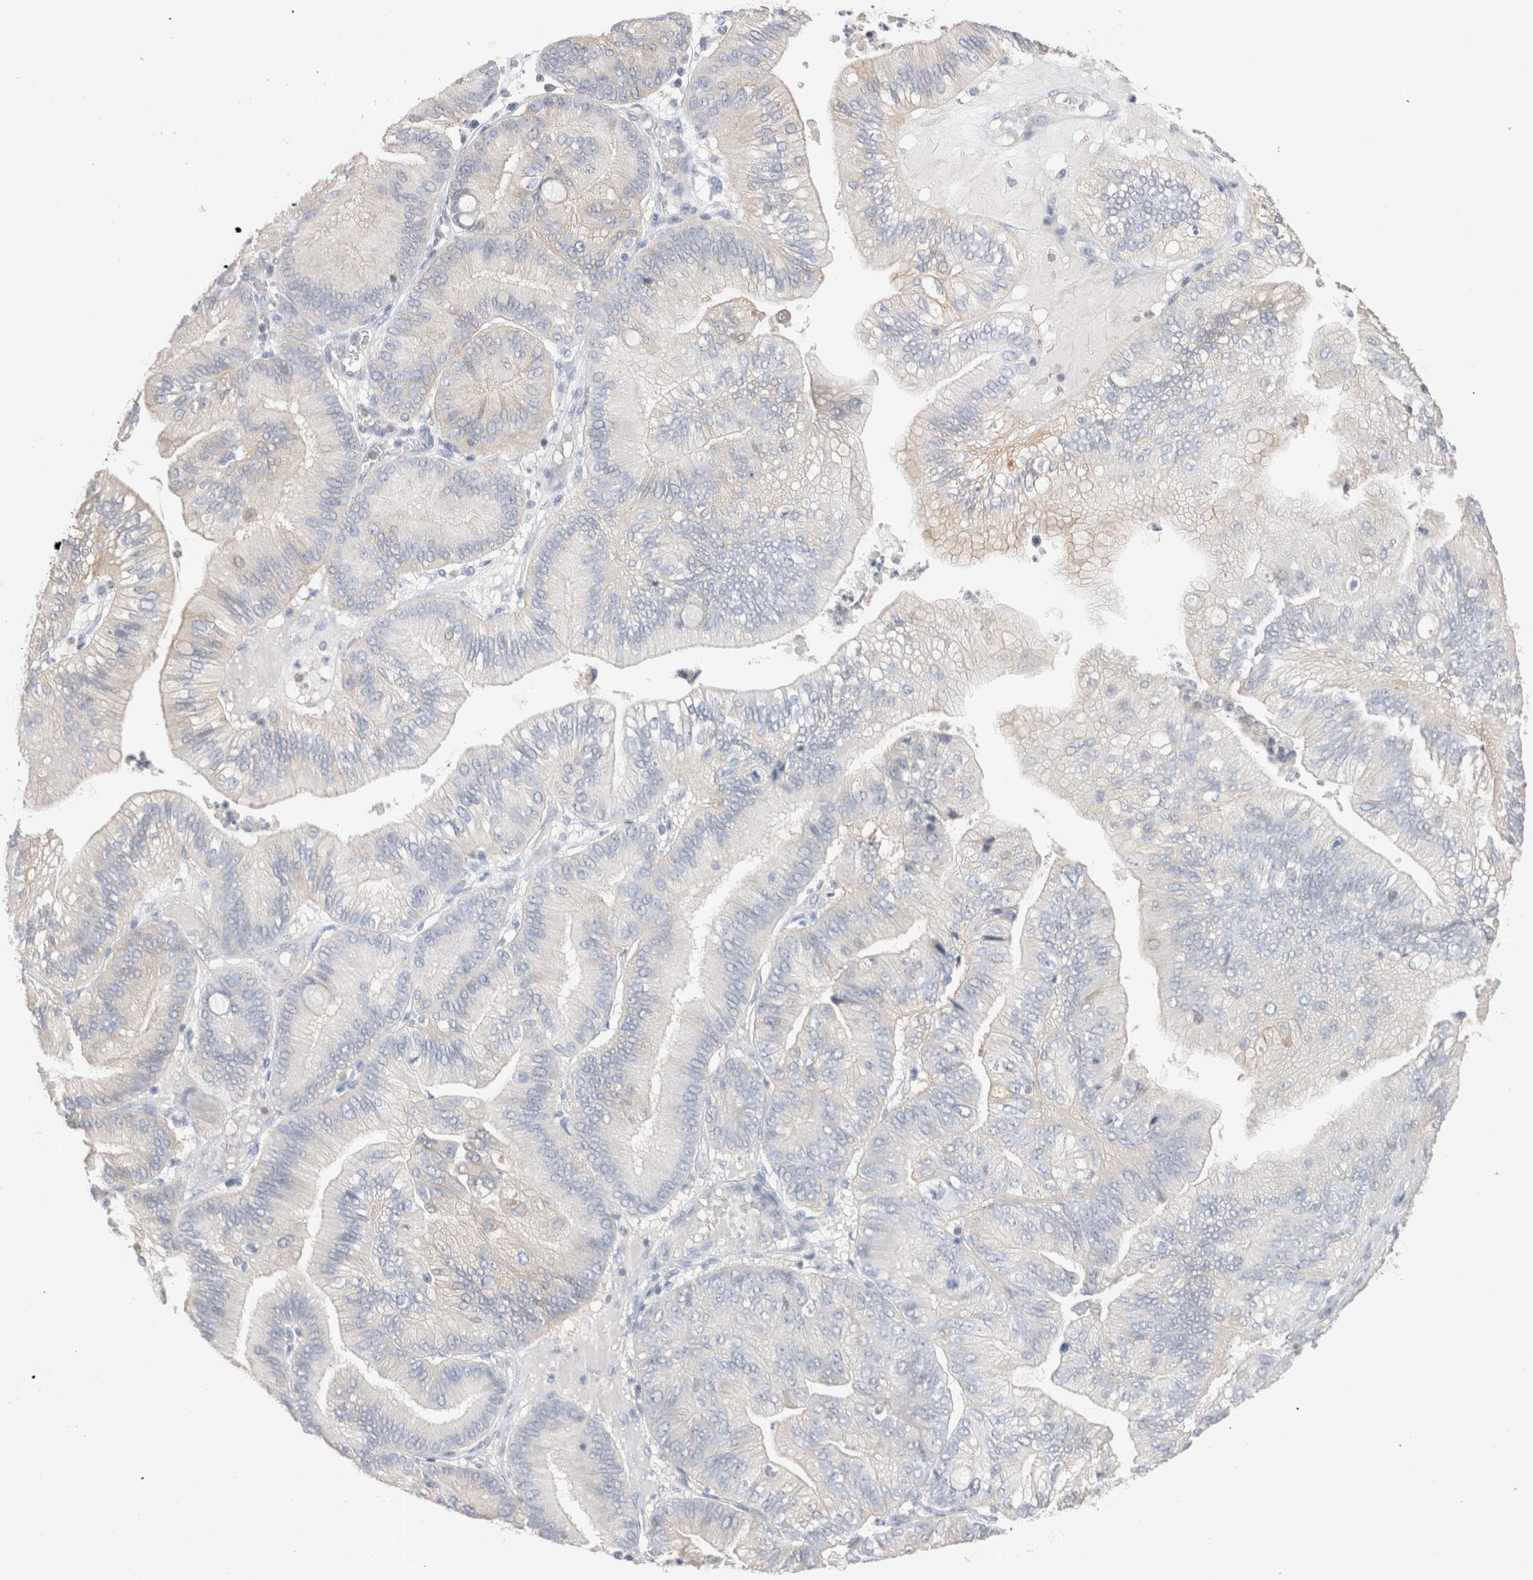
{"staining": {"intensity": "negative", "quantity": "none", "location": "none"}, "tissue": "ovarian cancer", "cell_type": "Tumor cells", "image_type": "cancer", "snomed": [{"axis": "morphology", "description": "Cystadenocarcinoma, mucinous, NOS"}, {"axis": "topography", "description": "Ovary"}], "caption": "Micrograph shows no significant protein staining in tumor cells of ovarian mucinous cystadenocarcinoma.", "gene": "CAPN2", "patient": {"sex": "female", "age": 61}}